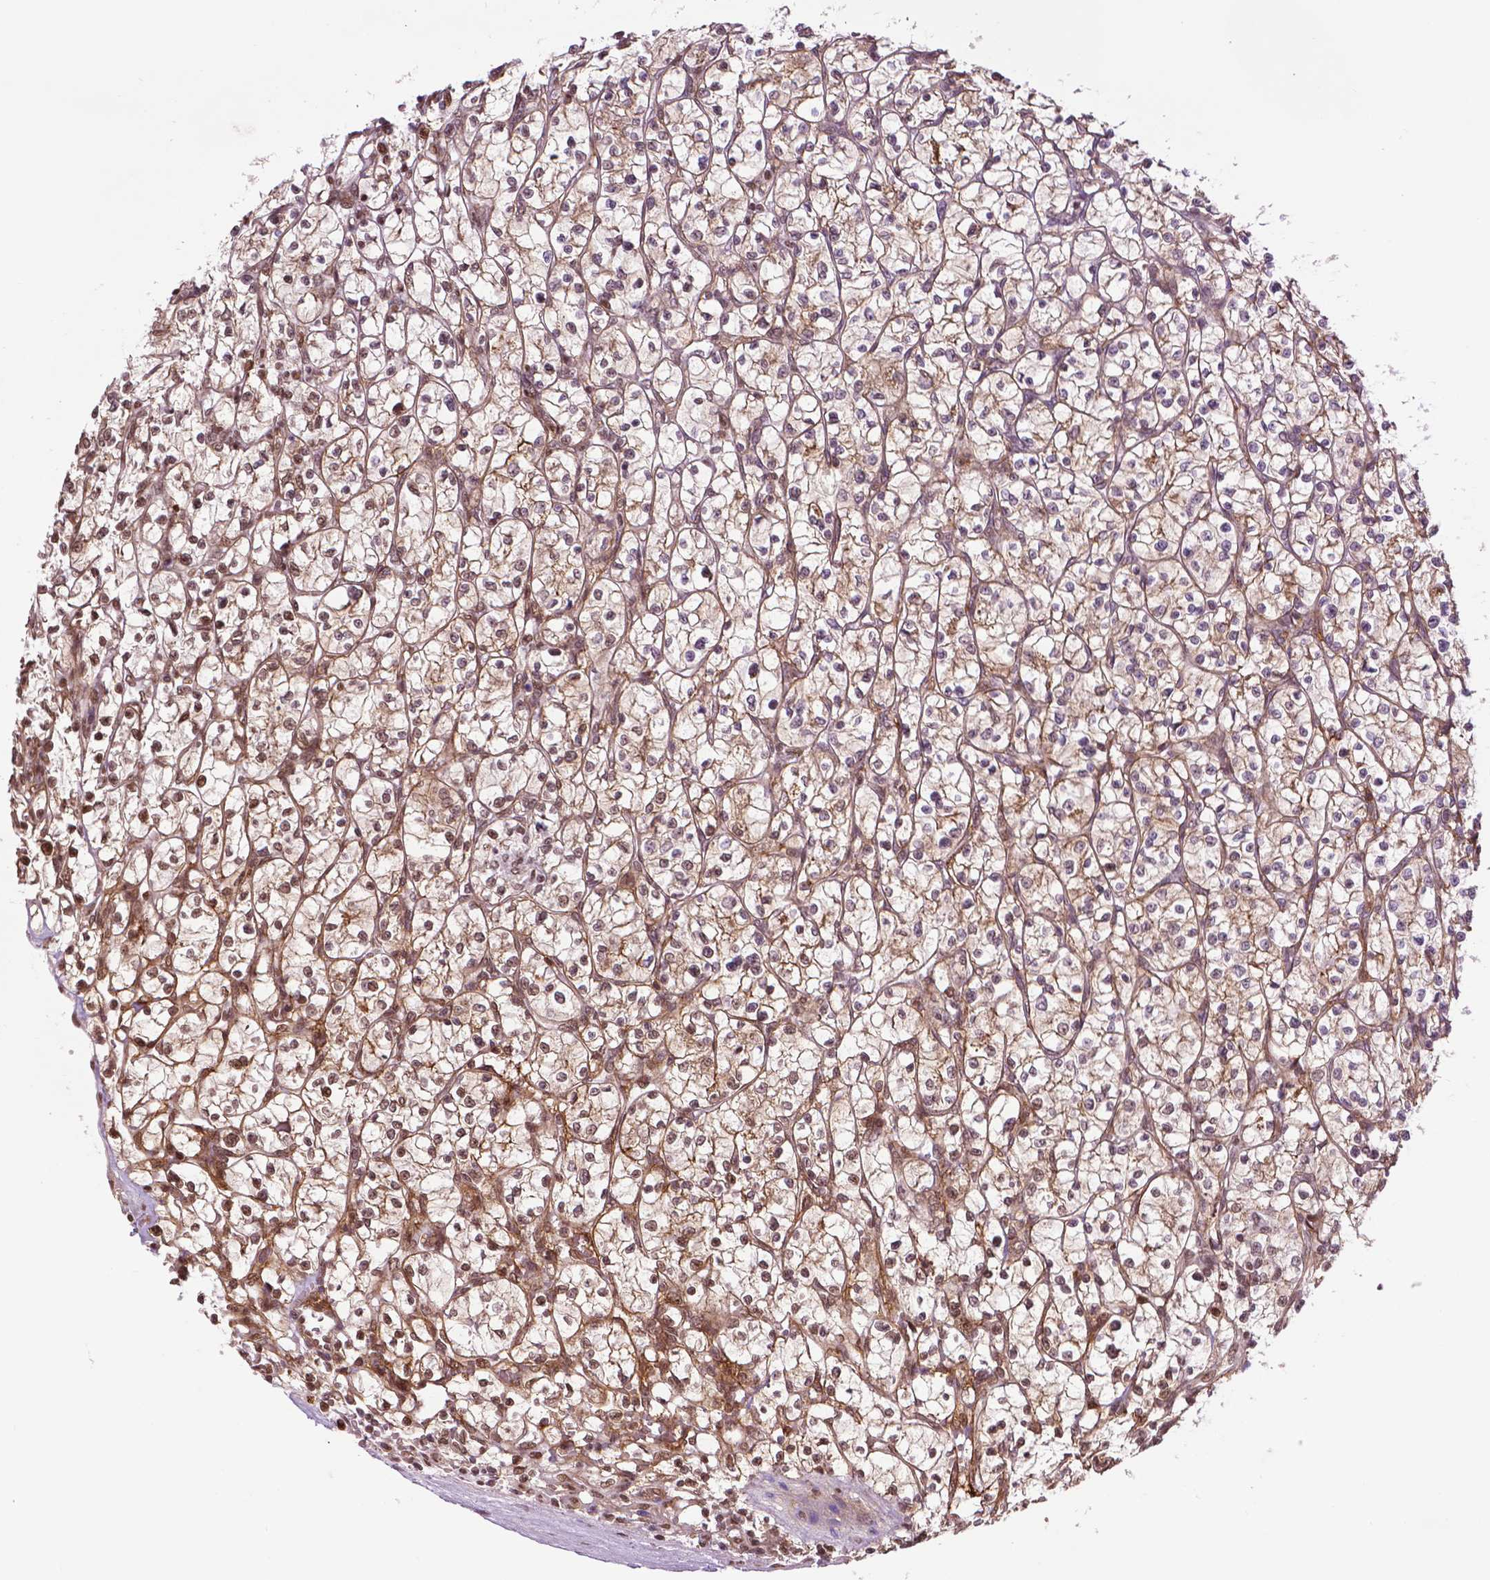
{"staining": {"intensity": "moderate", "quantity": ">75%", "location": "cytoplasmic/membranous,nuclear"}, "tissue": "renal cancer", "cell_type": "Tumor cells", "image_type": "cancer", "snomed": [{"axis": "morphology", "description": "Adenocarcinoma, NOS"}, {"axis": "topography", "description": "Kidney"}], "caption": "IHC of renal cancer (adenocarcinoma) demonstrates medium levels of moderate cytoplasmic/membranous and nuclear expression in approximately >75% of tumor cells.", "gene": "COL23A1", "patient": {"sex": "female", "age": 64}}